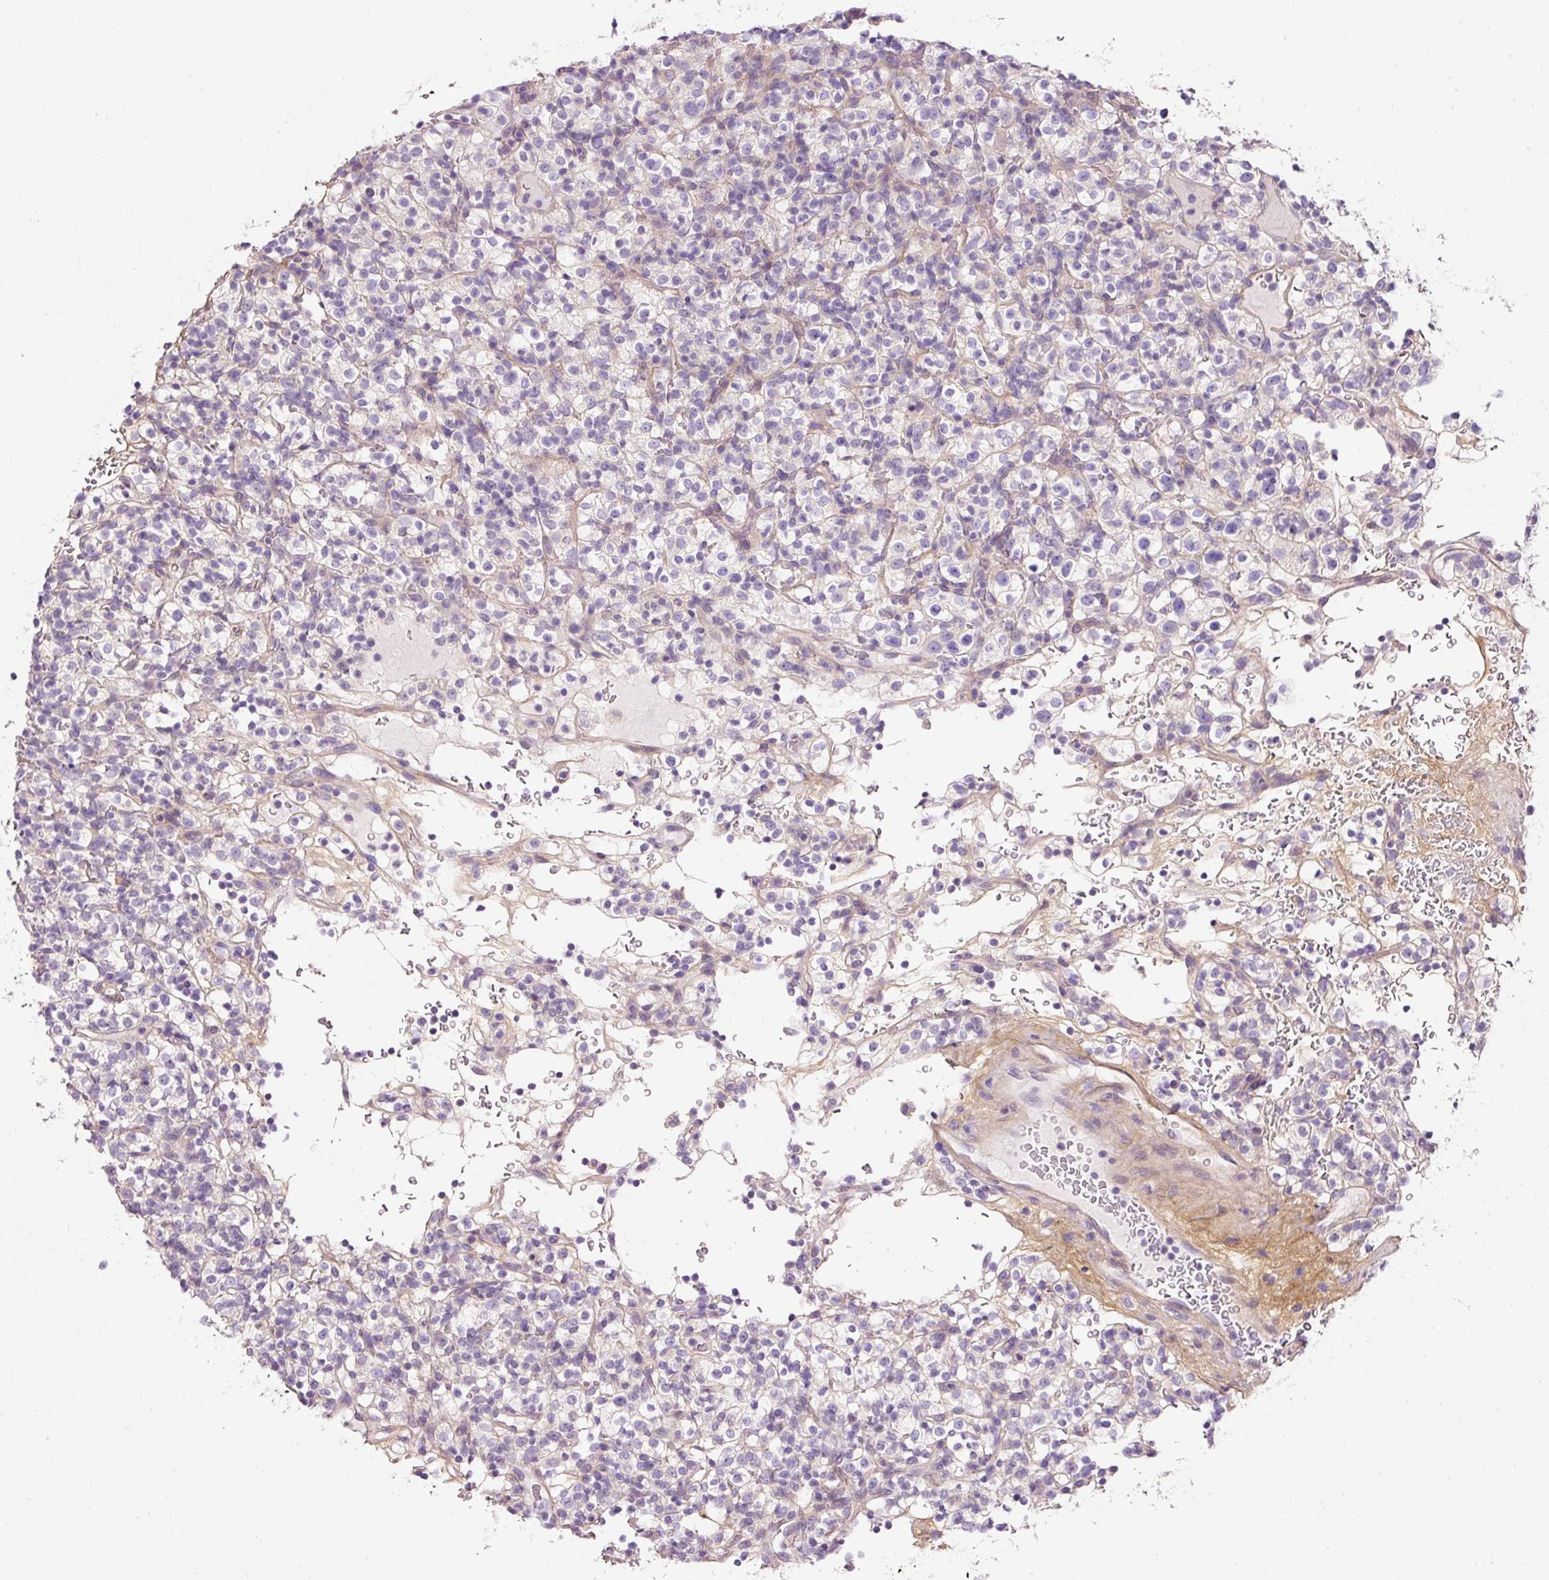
{"staining": {"intensity": "negative", "quantity": "none", "location": "none"}, "tissue": "renal cancer", "cell_type": "Tumor cells", "image_type": "cancer", "snomed": [{"axis": "morphology", "description": "Normal tissue, NOS"}, {"axis": "morphology", "description": "Adenocarcinoma, NOS"}, {"axis": "topography", "description": "Kidney"}], "caption": "Renal adenocarcinoma was stained to show a protein in brown. There is no significant positivity in tumor cells.", "gene": "SOS2", "patient": {"sex": "female", "age": 72}}